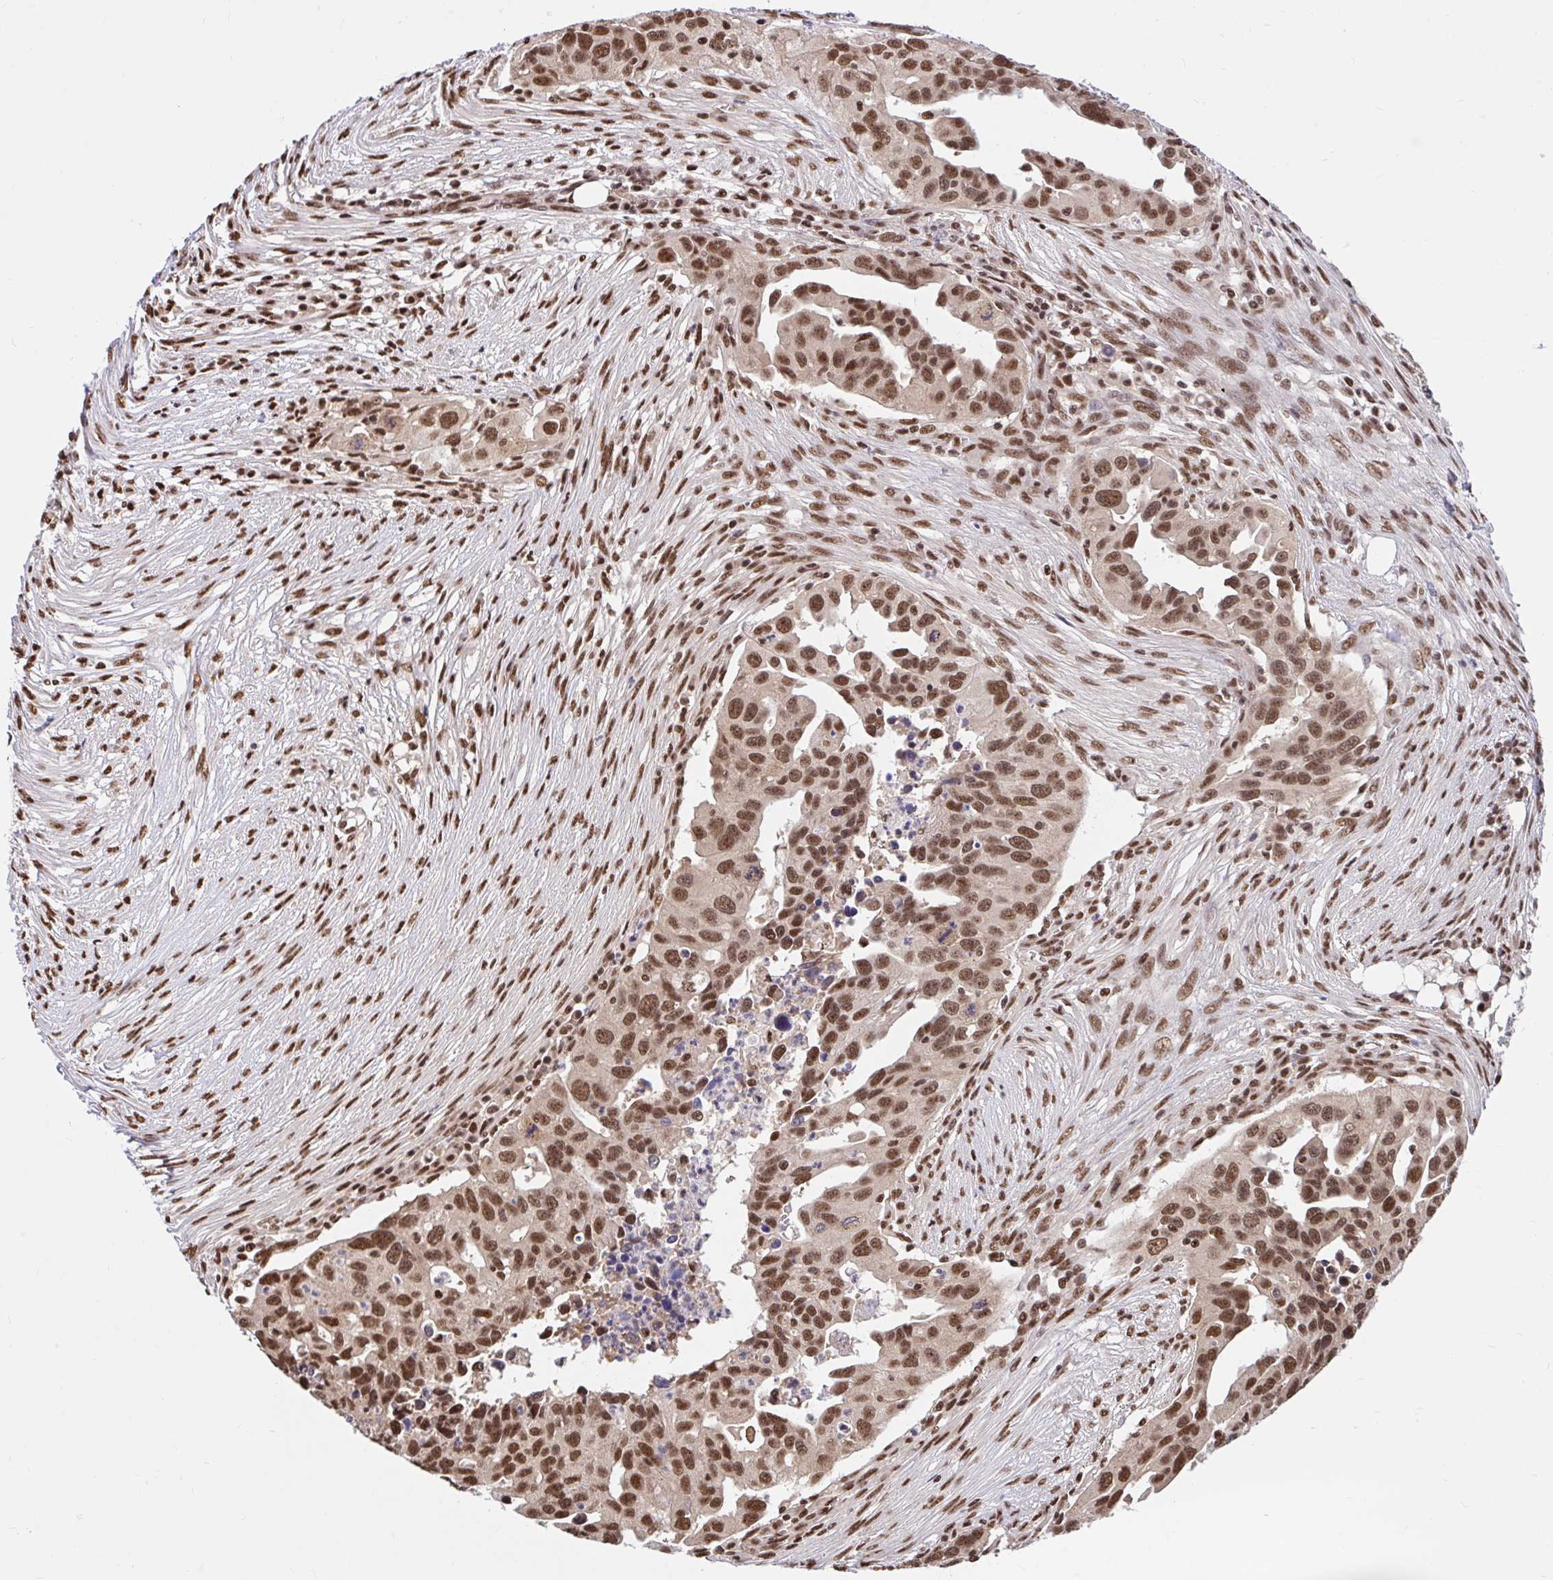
{"staining": {"intensity": "moderate", "quantity": ">75%", "location": "nuclear"}, "tissue": "ovarian cancer", "cell_type": "Tumor cells", "image_type": "cancer", "snomed": [{"axis": "morphology", "description": "Carcinoma, endometroid"}, {"axis": "morphology", "description": "Cystadenocarcinoma, serous, NOS"}, {"axis": "topography", "description": "Ovary"}], "caption": "This is a micrograph of immunohistochemistry (IHC) staining of serous cystadenocarcinoma (ovarian), which shows moderate positivity in the nuclear of tumor cells.", "gene": "ABCA9", "patient": {"sex": "female", "age": 45}}